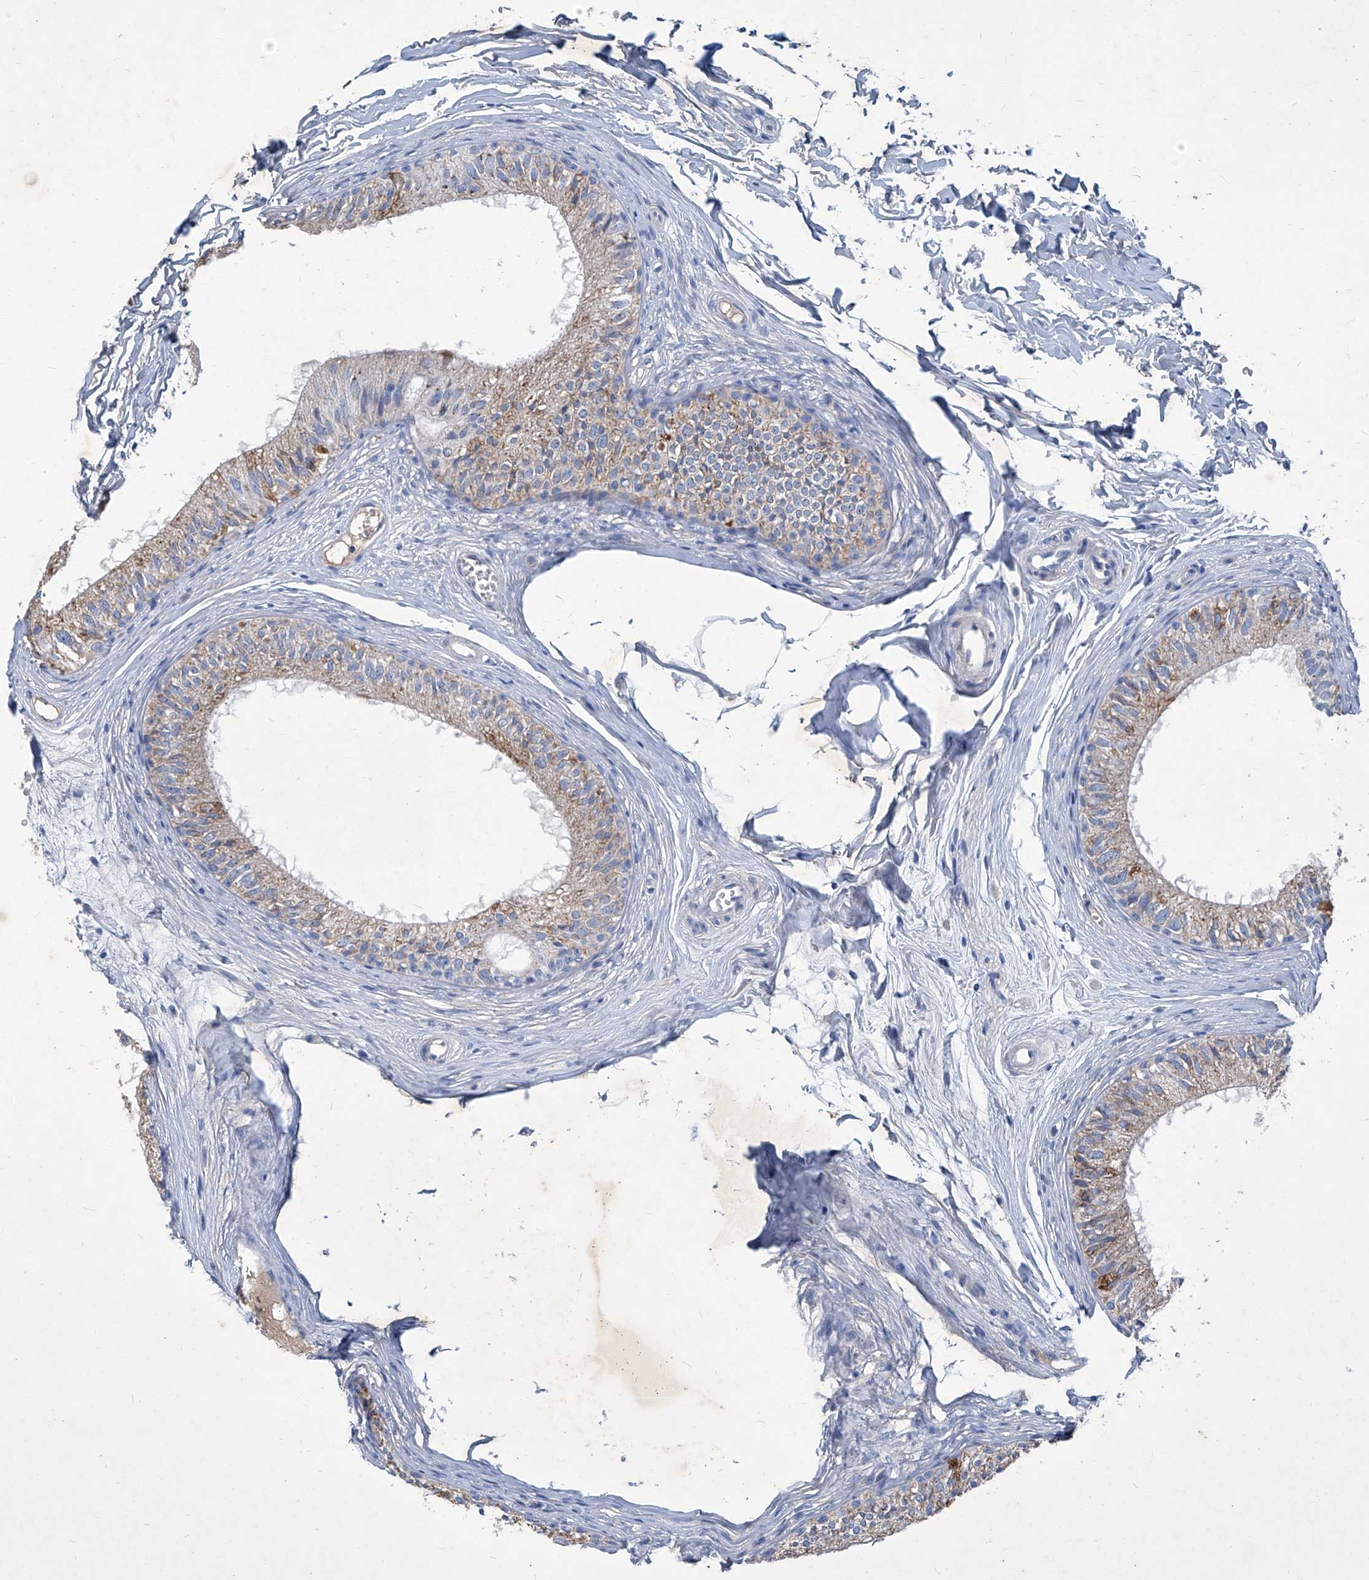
{"staining": {"intensity": "weak", "quantity": "25%-75%", "location": "cytoplasmic/membranous"}, "tissue": "epididymis", "cell_type": "Glandular cells", "image_type": "normal", "snomed": [{"axis": "morphology", "description": "Normal tissue, NOS"}, {"axis": "morphology", "description": "Seminoma in situ"}, {"axis": "topography", "description": "Testis"}, {"axis": "topography", "description": "Epididymis"}], "caption": "High-magnification brightfield microscopy of unremarkable epididymis stained with DAB (brown) and counterstained with hematoxylin (blue). glandular cells exhibit weak cytoplasmic/membranous expression is present in approximately25%-75% of cells. (DAB (3,3'-diaminobenzidine) IHC, brown staining for protein, blue staining for nuclei).", "gene": "MTARC1", "patient": {"sex": "male", "age": 28}}